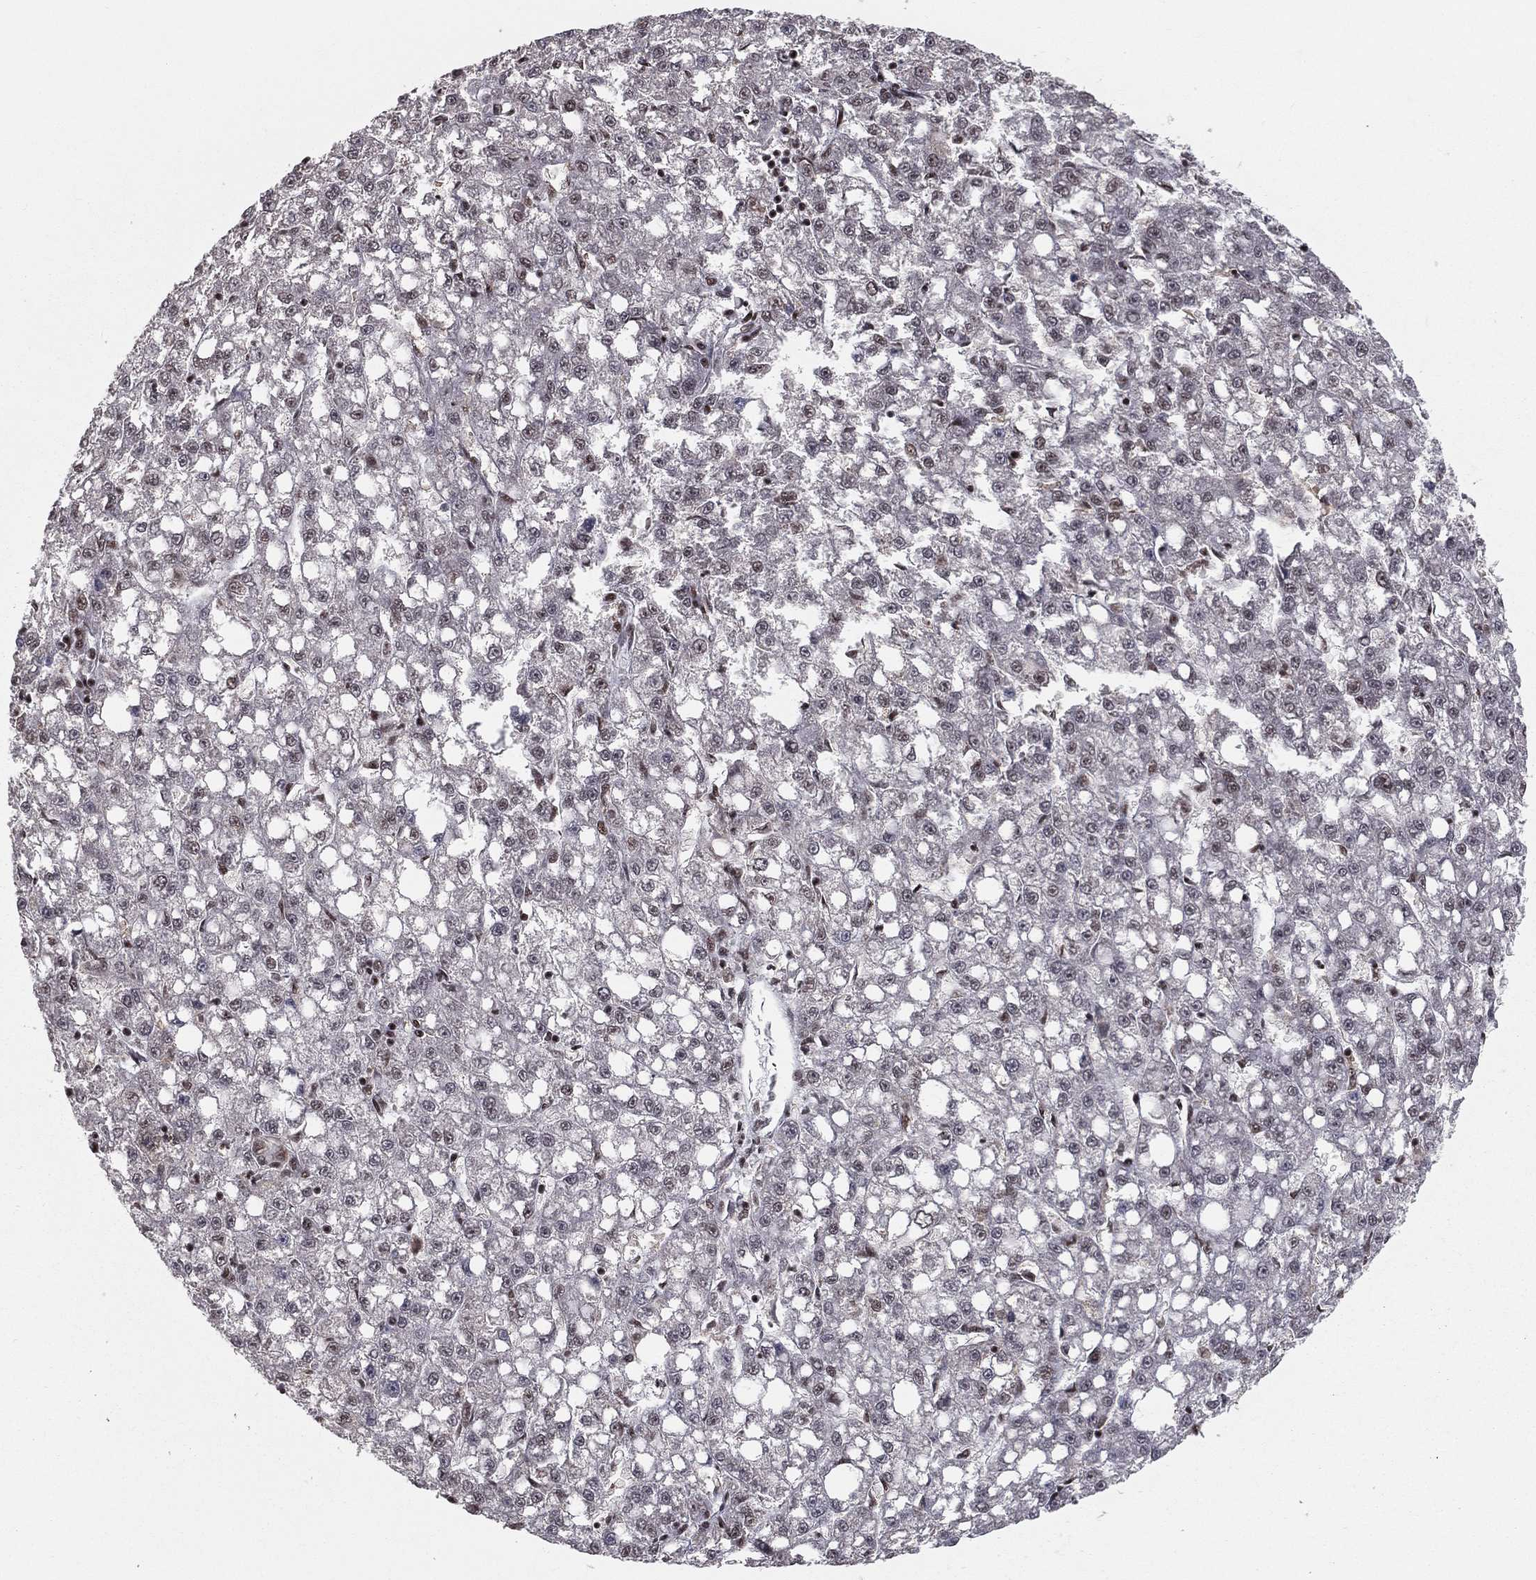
{"staining": {"intensity": "negative", "quantity": "none", "location": "none"}, "tissue": "liver cancer", "cell_type": "Tumor cells", "image_type": "cancer", "snomed": [{"axis": "morphology", "description": "Carcinoma, Hepatocellular, NOS"}, {"axis": "topography", "description": "Liver"}], "caption": "There is no significant expression in tumor cells of hepatocellular carcinoma (liver).", "gene": "NFYB", "patient": {"sex": "female", "age": 65}}